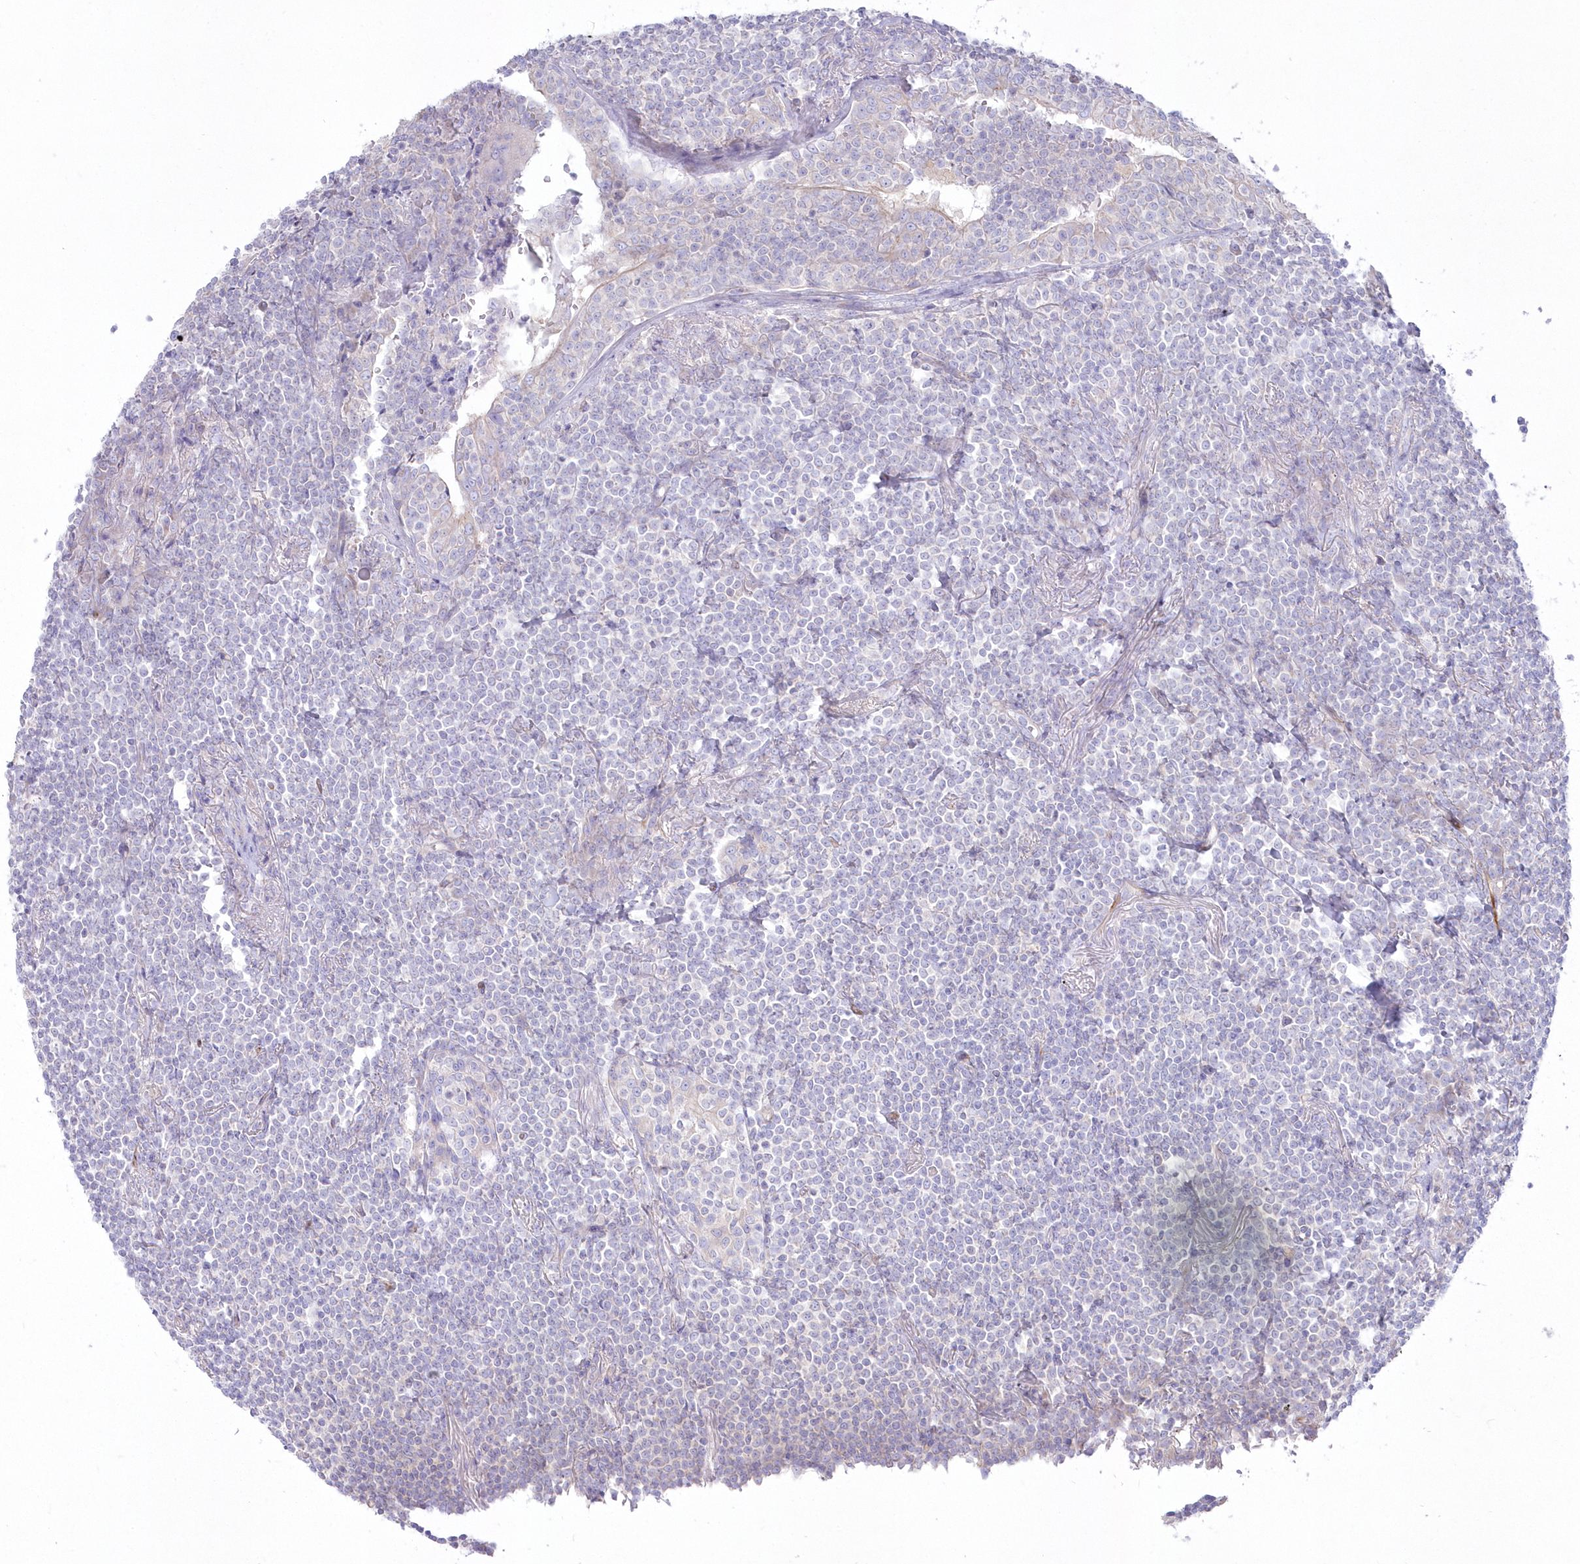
{"staining": {"intensity": "negative", "quantity": "none", "location": "none"}, "tissue": "lymphoma", "cell_type": "Tumor cells", "image_type": "cancer", "snomed": [{"axis": "morphology", "description": "Malignant lymphoma, non-Hodgkin's type, Low grade"}, {"axis": "topography", "description": "Lung"}], "caption": "This is a image of immunohistochemistry staining of malignant lymphoma, non-Hodgkin's type (low-grade), which shows no staining in tumor cells.", "gene": "ZNF843", "patient": {"sex": "female", "age": 71}}